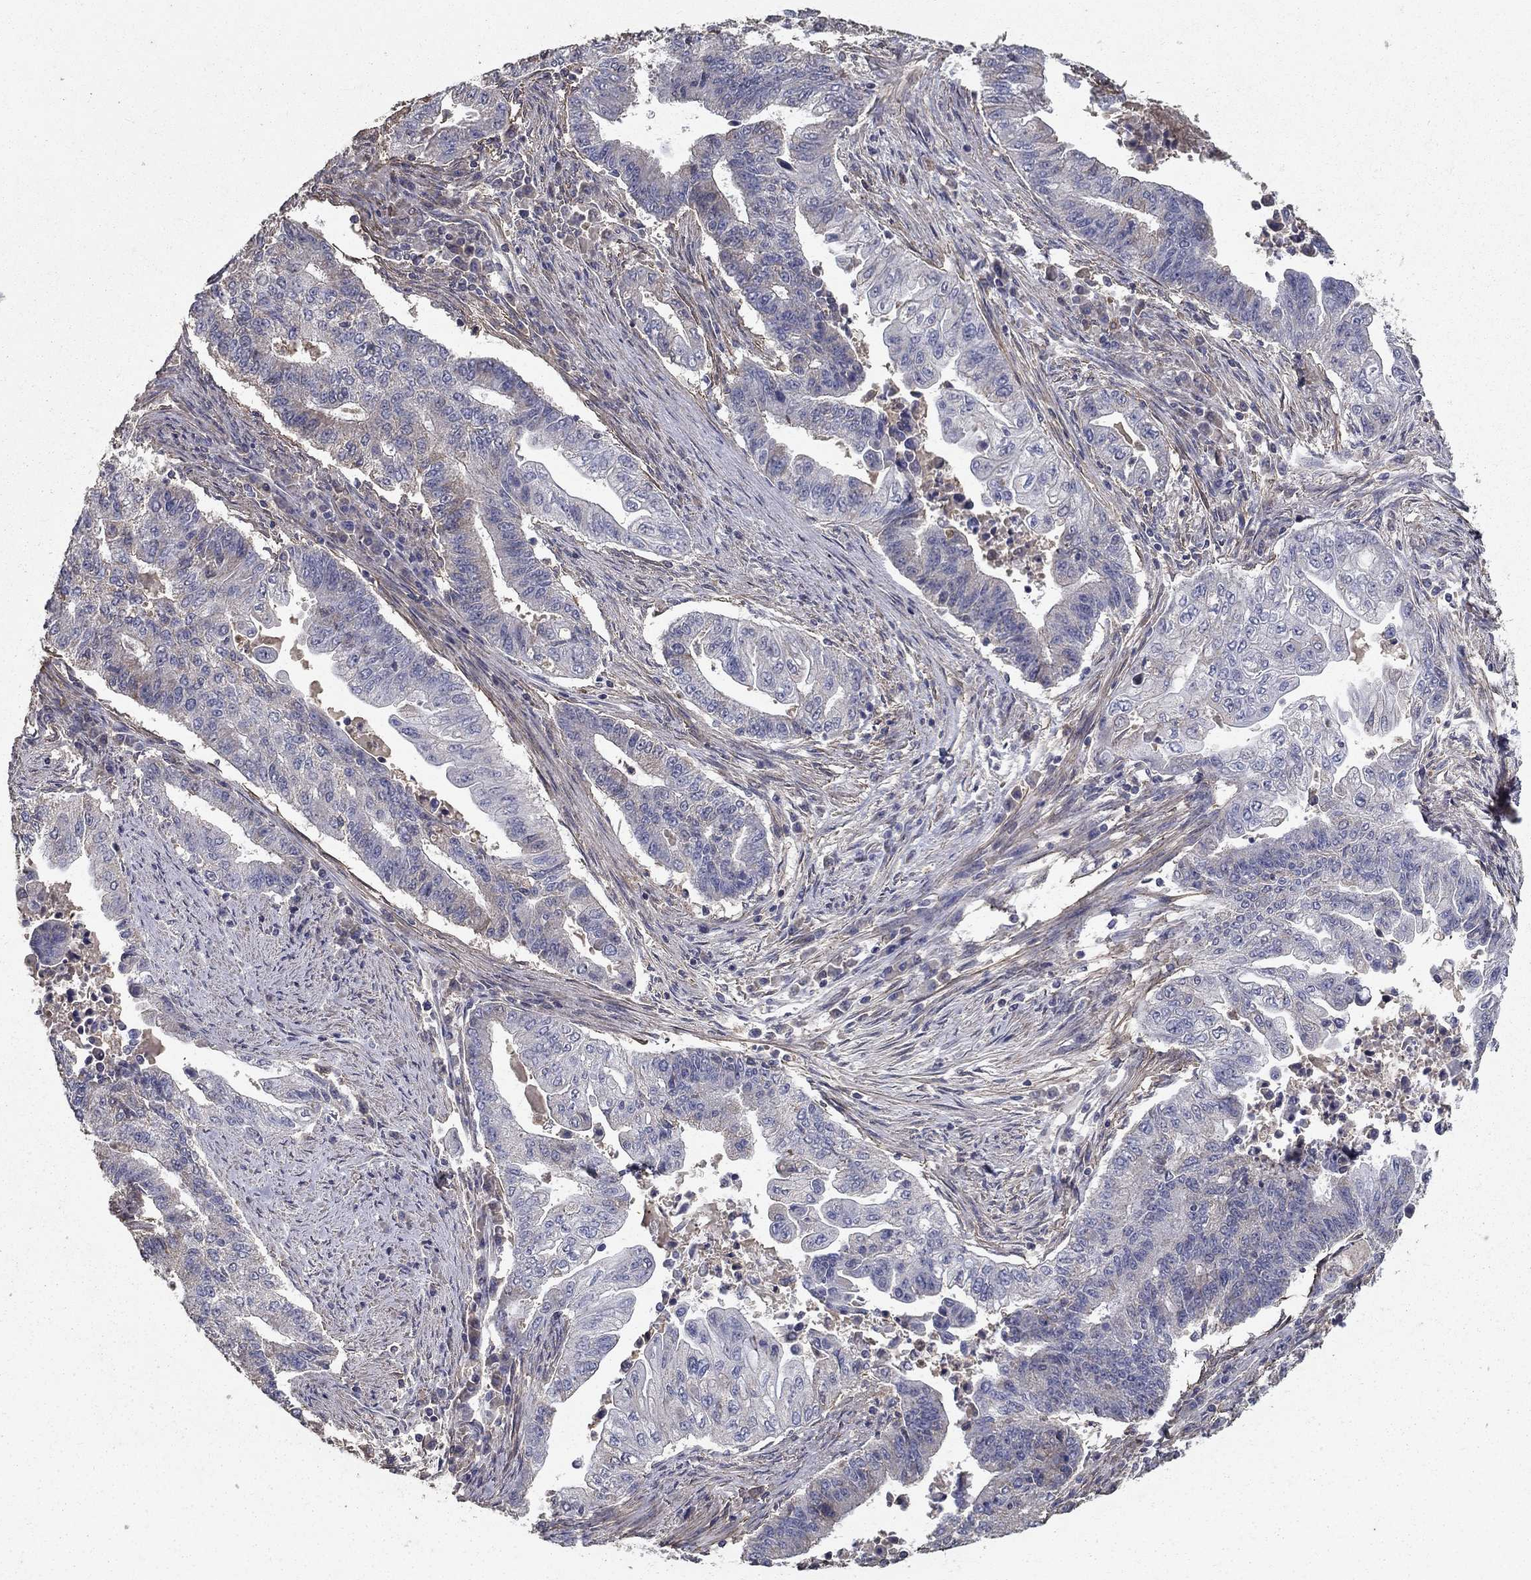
{"staining": {"intensity": "weak", "quantity": "<25%", "location": "cytoplasmic/membranous"}, "tissue": "endometrial cancer", "cell_type": "Tumor cells", "image_type": "cancer", "snomed": [{"axis": "morphology", "description": "Adenocarcinoma, NOS"}, {"axis": "topography", "description": "Uterus"}, {"axis": "topography", "description": "Endometrium"}], "caption": "High power microscopy photomicrograph of an IHC photomicrograph of endometrial adenocarcinoma, revealing no significant expression in tumor cells.", "gene": "MPP2", "patient": {"sex": "female", "age": 54}}